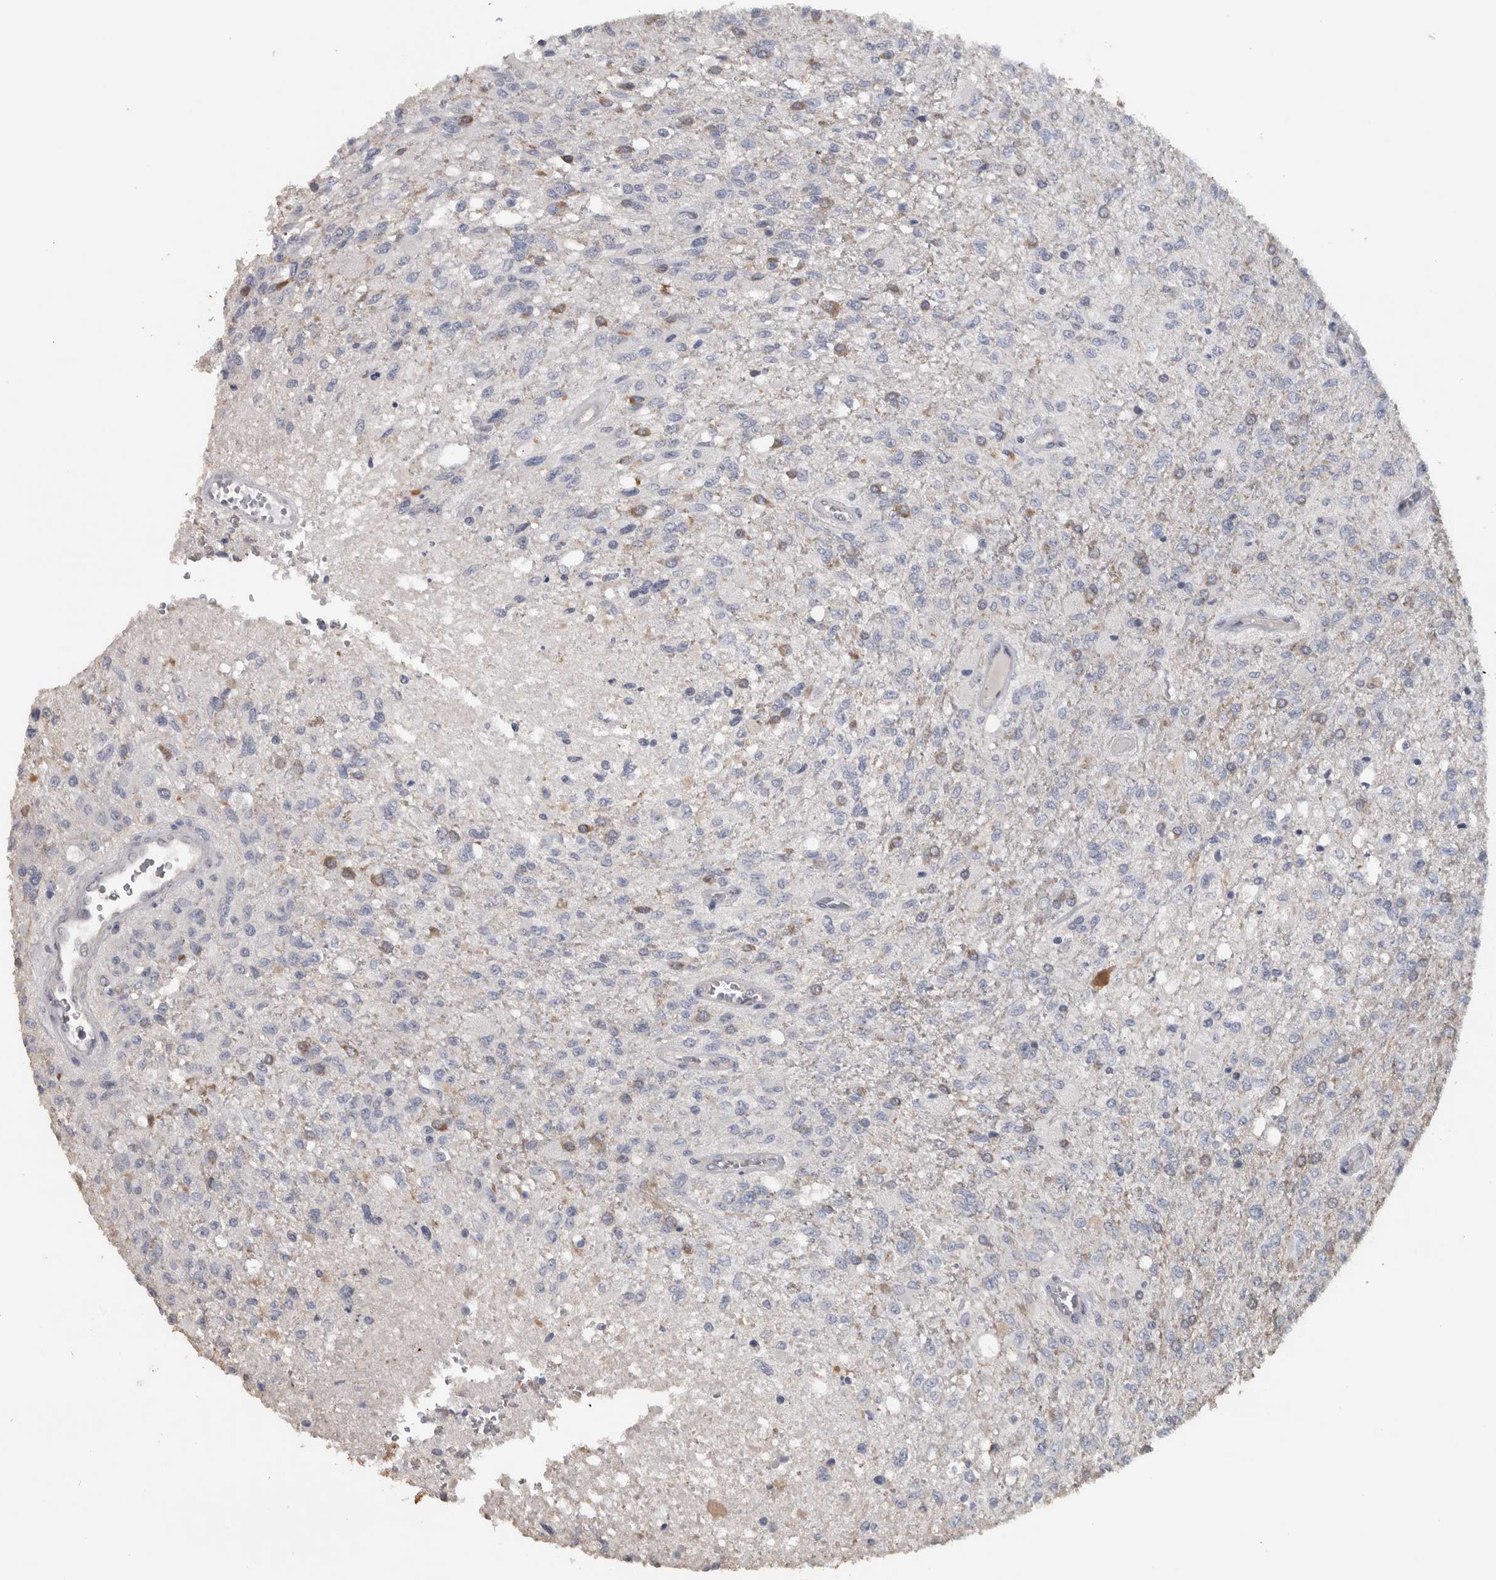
{"staining": {"intensity": "negative", "quantity": "none", "location": "none"}, "tissue": "glioma", "cell_type": "Tumor cells", "image_type": "cancer", "snomed": [{"axis": "morphology", "description": "Normal tissue, NOS"}, {"axis": "morphology", "description": "Glioma, malignant, High grade"}, {"axis": "topography", "description": "Cerebral cortex"}], "caption": "A micrograph of human malignant high-grade glioma is negative for staining in tumor cells.", "gene": "NECAB1", "patient": {"sex": "male", "age": 77}}